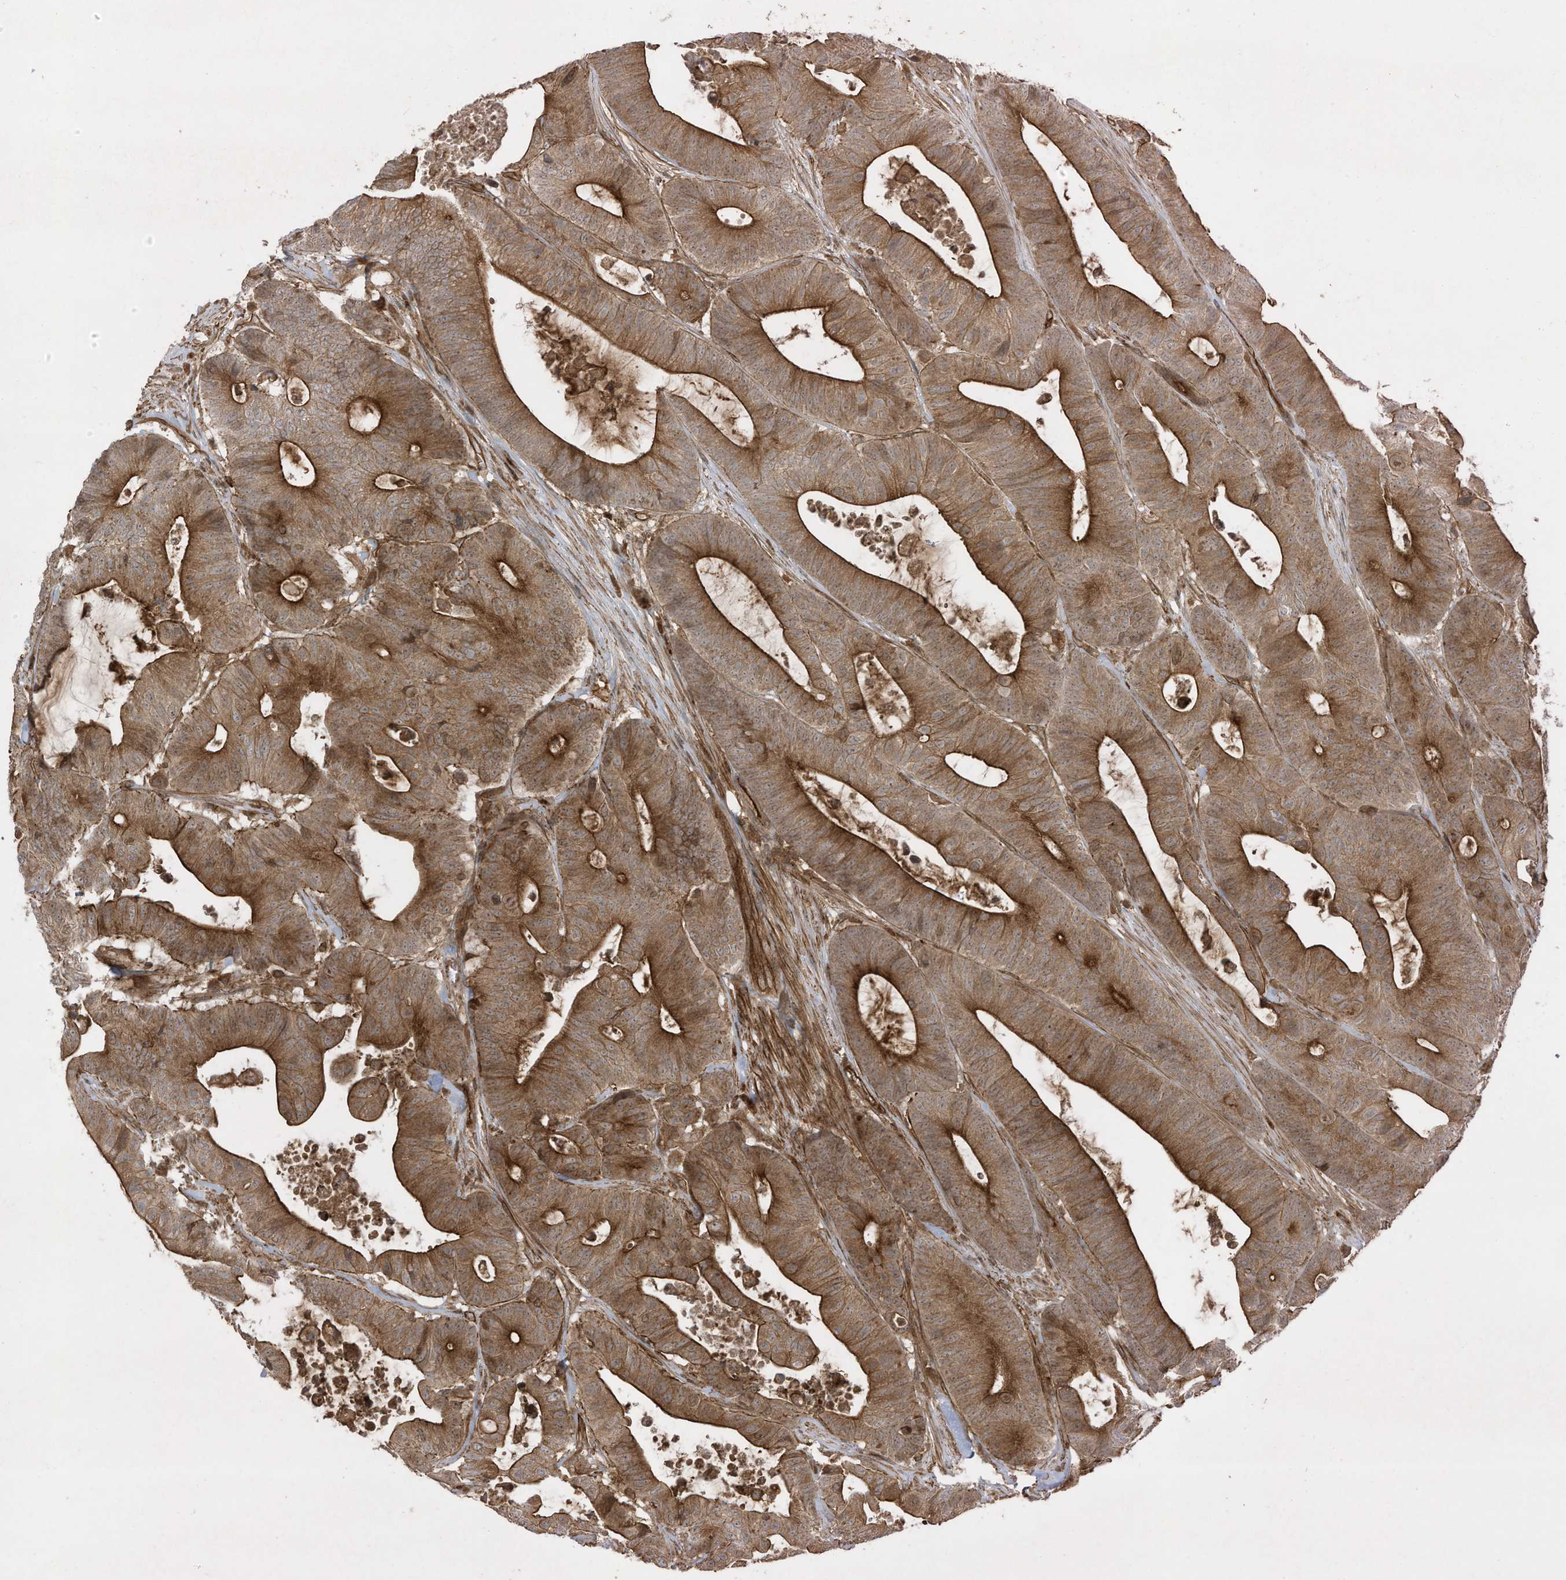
{"staining": {"intensity": "strong", "quantity": ">75%", "location": "cytoplasmic/membranous"}, "tissue": "colorectal cancer", "cell_type": "Tumor cells", "image_type": "cancer", "snomed": [{"axis": "morphology", "description": "Adenocarcinoma, NOS"}, {"axis": "topography", "description": "Colon"}], "caption": "The micrograph exhibits a brown stain indicating the presence of a protein in the cytoplasmic/membranous of tumor cells in adenocarcinoma (colorectal).", "gene": "DDIT4", "patient": {"sex": "female", "age": 84}}